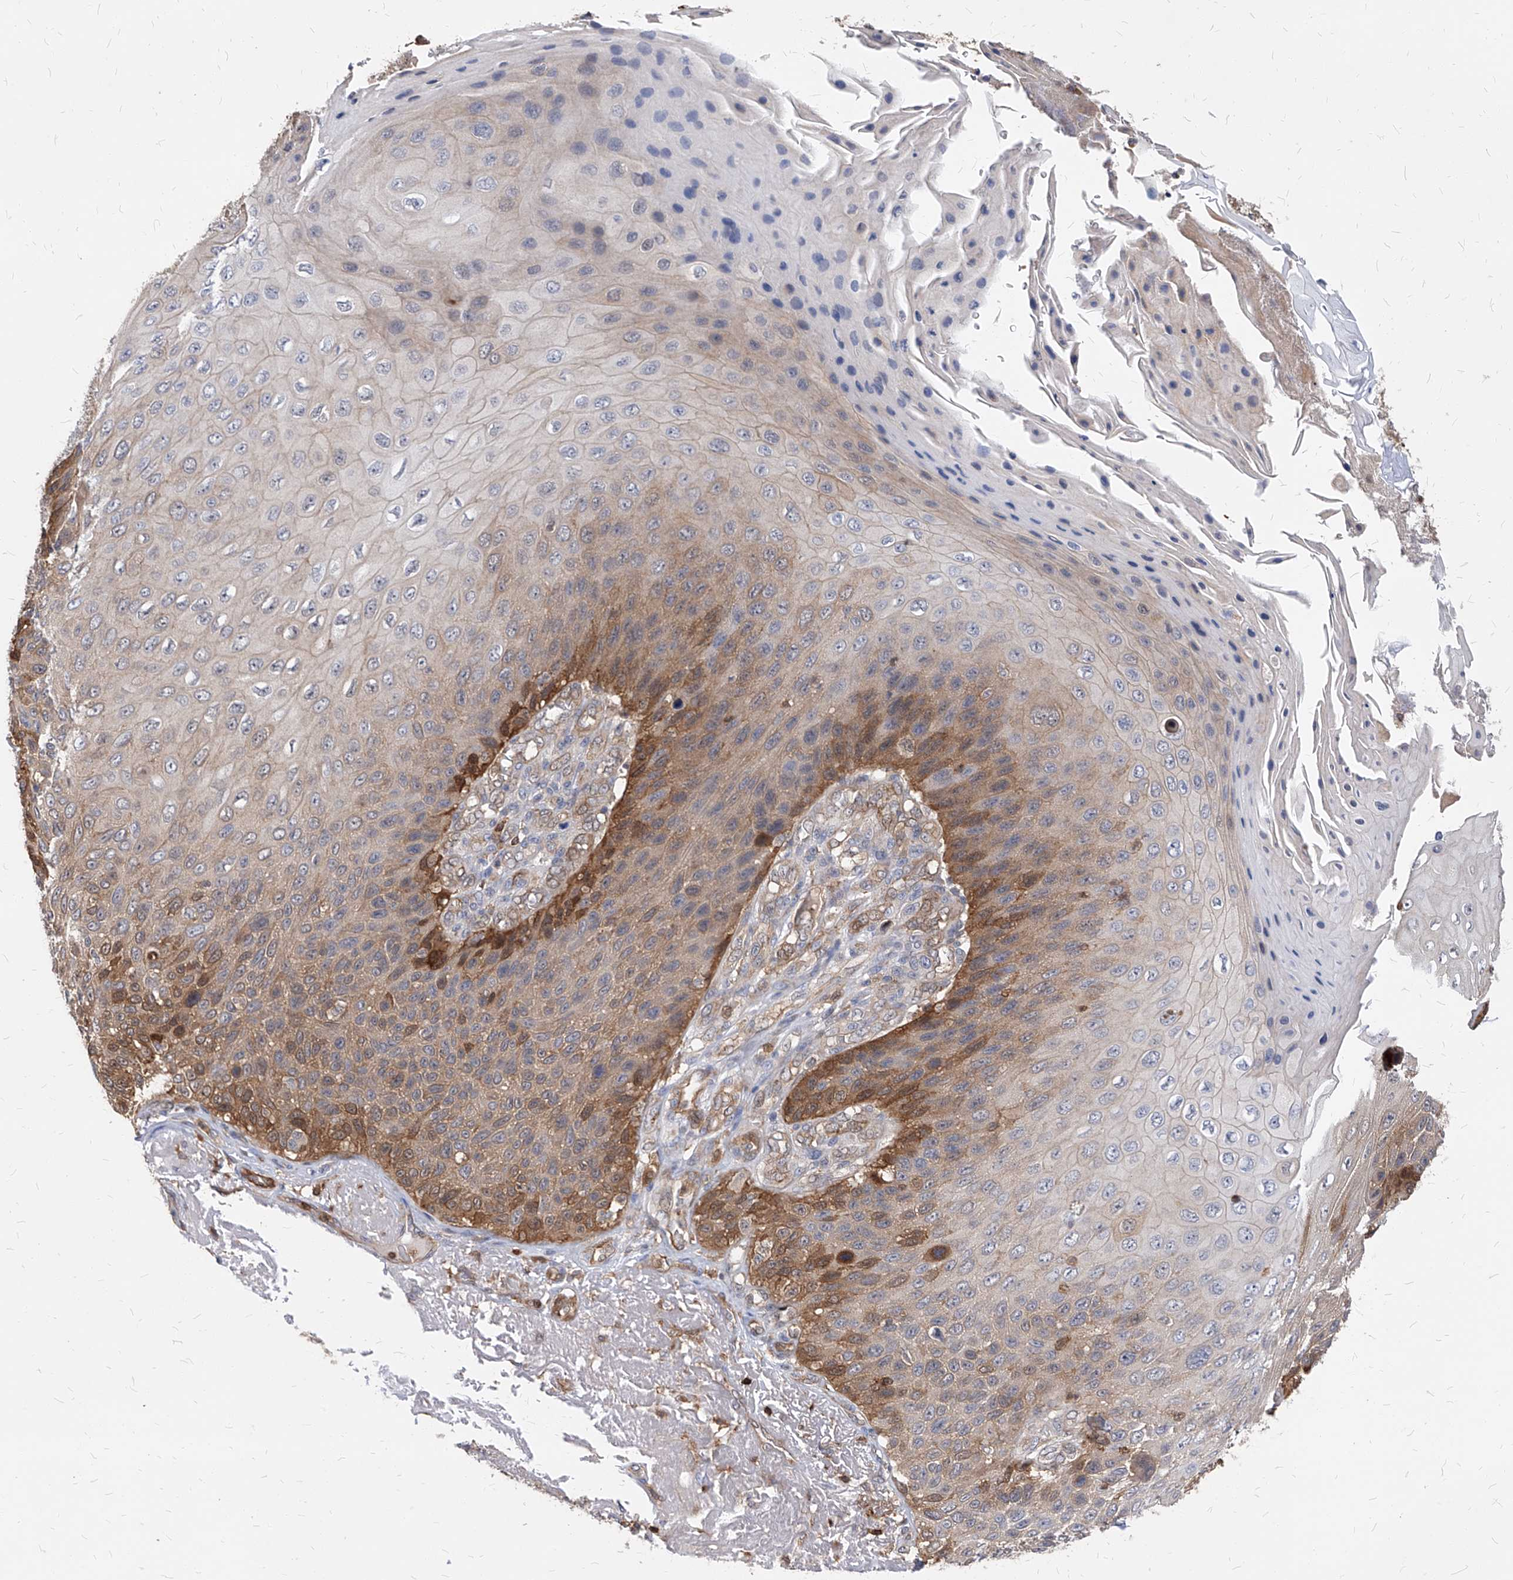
{"staining": {"intensity": "moderate", "quantity": ">75%", "location": "cytoplasmic/membranous,nuclear"}, "tissue": "skin cancer", "cell_type": "Tumor cells", "image_type": "cancer", "snomed": [{"axis": "morphology", "description": "Squamous cell carcinoma, NOS"}, {"axis": "topography", "description": "Skin"}], "caption": "Immunohistochemical staining of human skin squamous cell carcinoma displays medium levels of moderate cytoplasmic/membranous and nuclear protein expression in about >75% of tumor cells.", "gene": "ABRACL", "patient": {"sex": "female", "age": 88}}